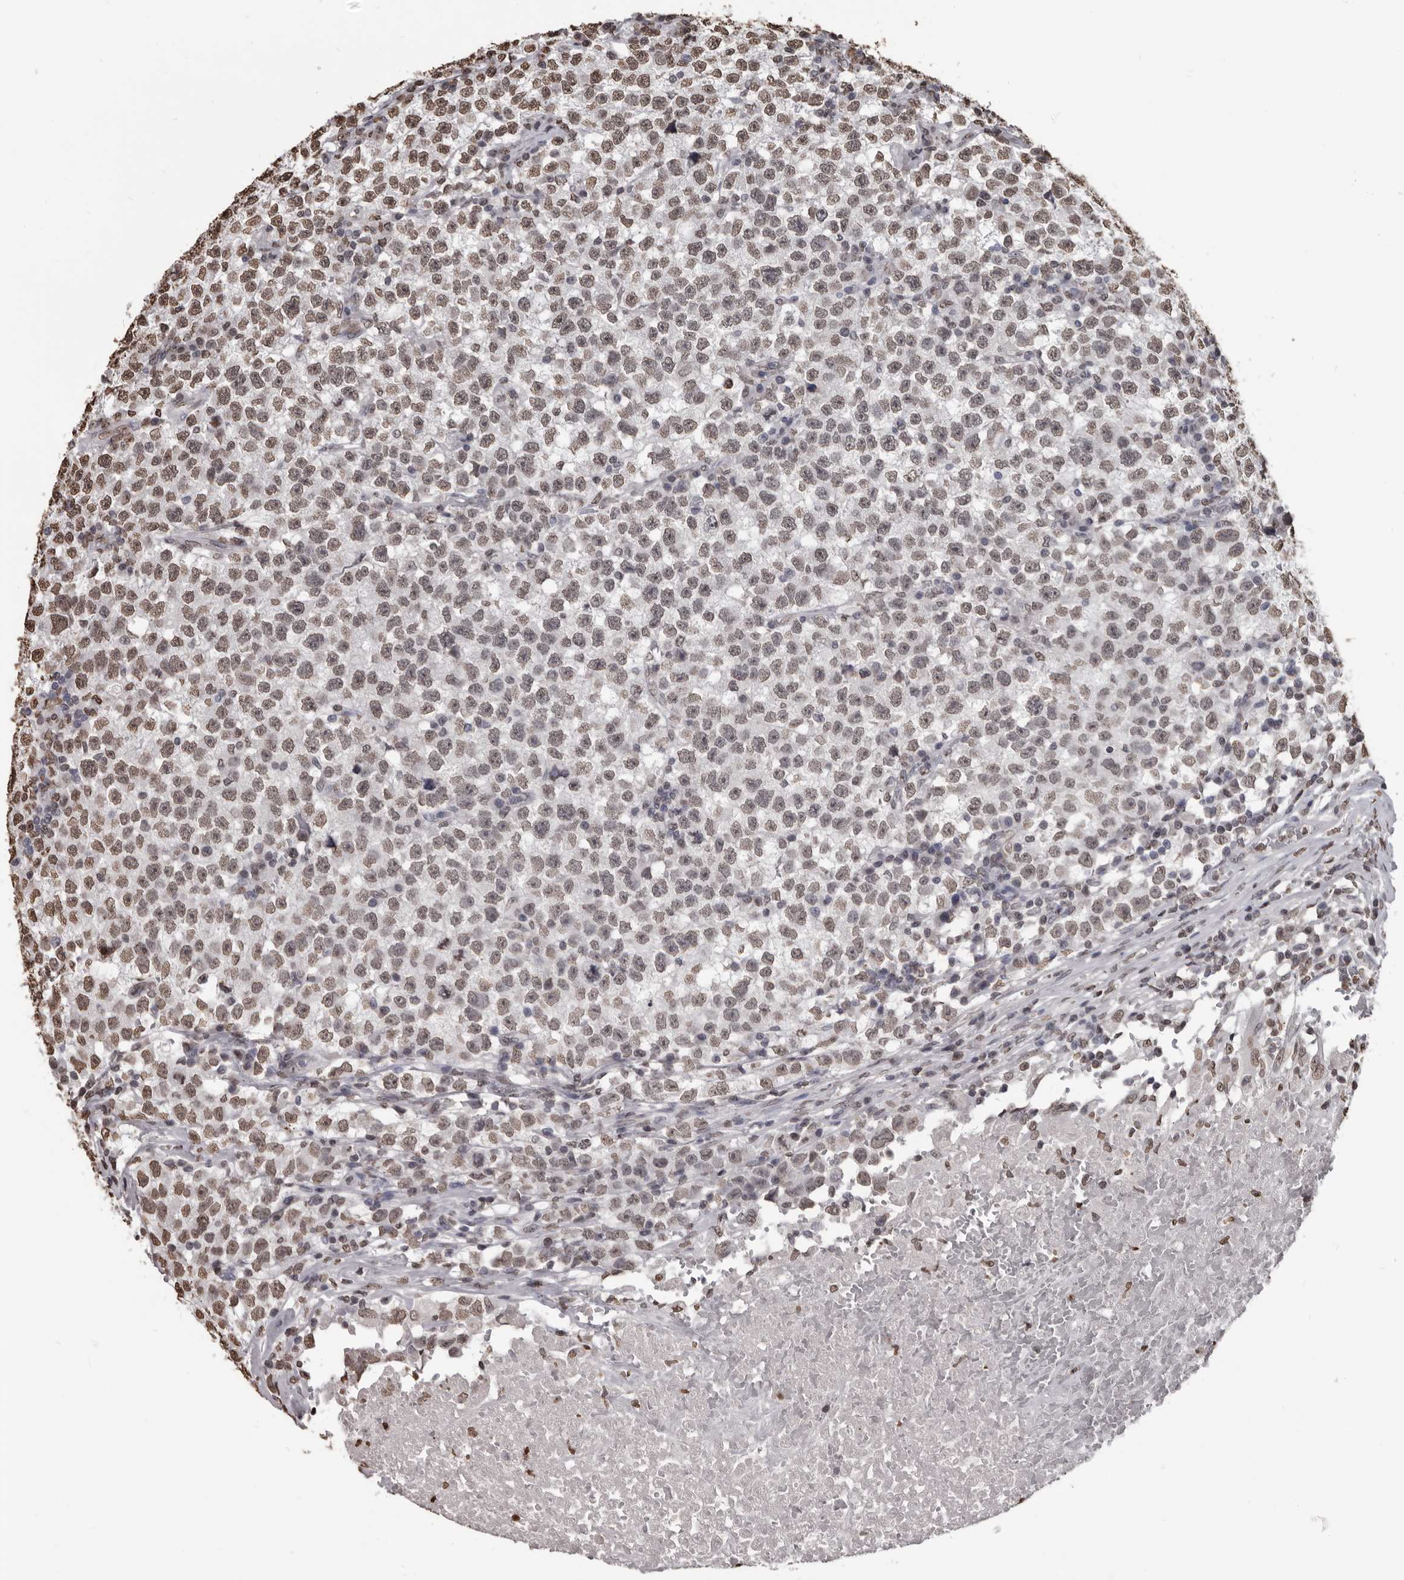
{"staining": {"intensity": "moderate", "quantity": ">75%", "location": "nuclear"}, "tissue": "testis cancer", "cell_type": "Tumor cells", "image_type": "cancer", "snomed": [{"axis": "morphology", "description": "Seminoma, NOS"}, {"axis": "topography", "description": "Testis"}], "caption": "IHC staining of testis cancer (seminoma), which displays medium levels of moderate nuclear expression in about >75% of tumor cells indicating moderate nuclear protein expression. The staining was performed using DAB (brown) for protein detection and nuclei were counterstained in hematoxylin (blue).", "gene": "AHR", "patient": {"sex": "male", "age": 22}}